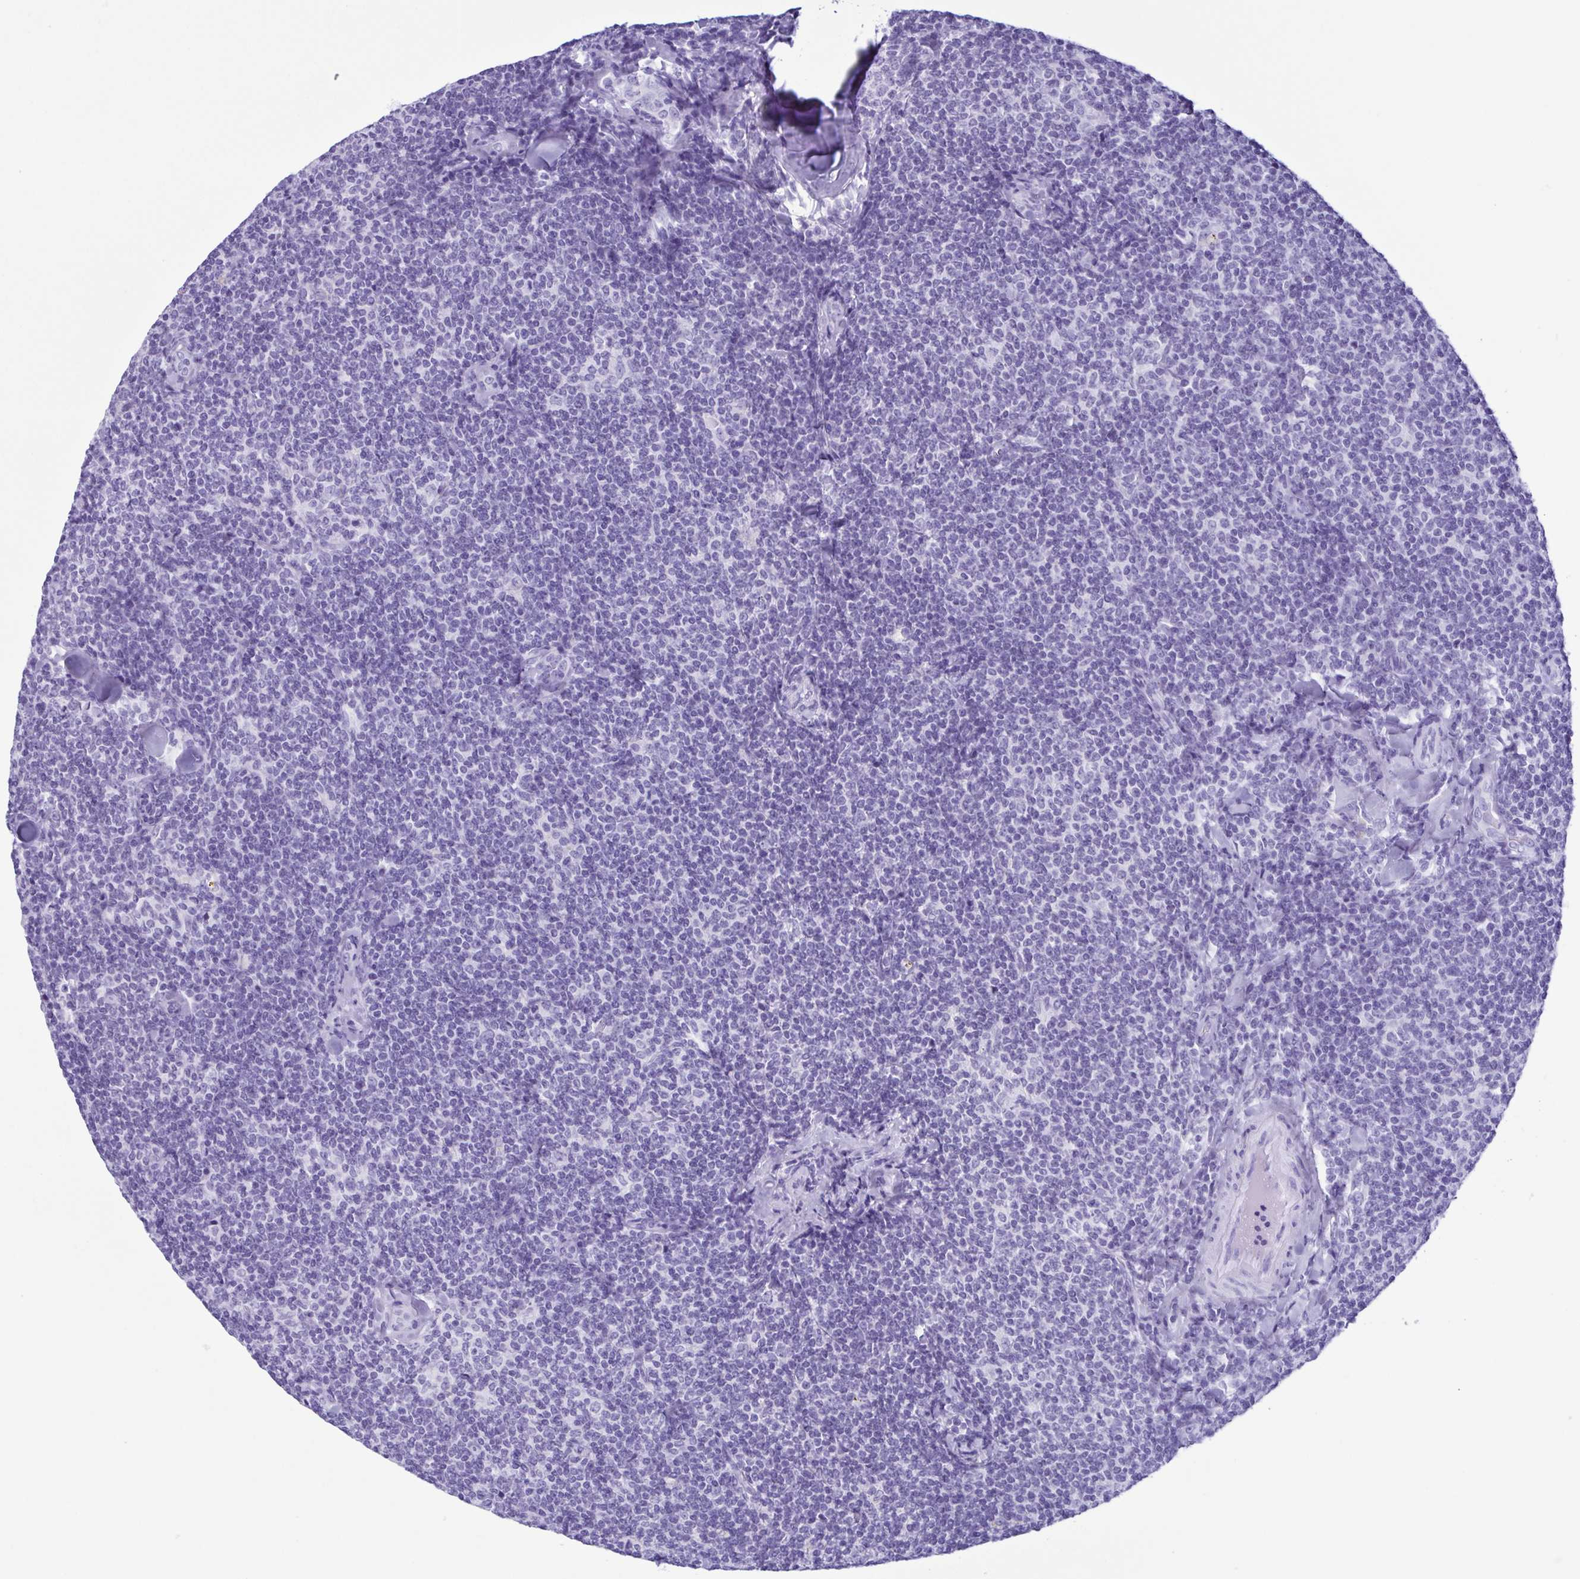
{"staining": {"intensity": "negative", "quantity": "none", "location": "none"}, "tissue": "lymphoma", "cell_type": "Tumor cells", "image_type": "cancer", "snomed": [{"axis": "morphology", "description": "Malignant lymphoma, non-Hodgkin's type, Low grade"}, {"axis": "topography", "description": "Lymph node"}], "caption": "Tumor cells are negative for brown protein staining in lymphoma.", "gene": "LTF", "patient": {"sex": "female", "age": 56}}